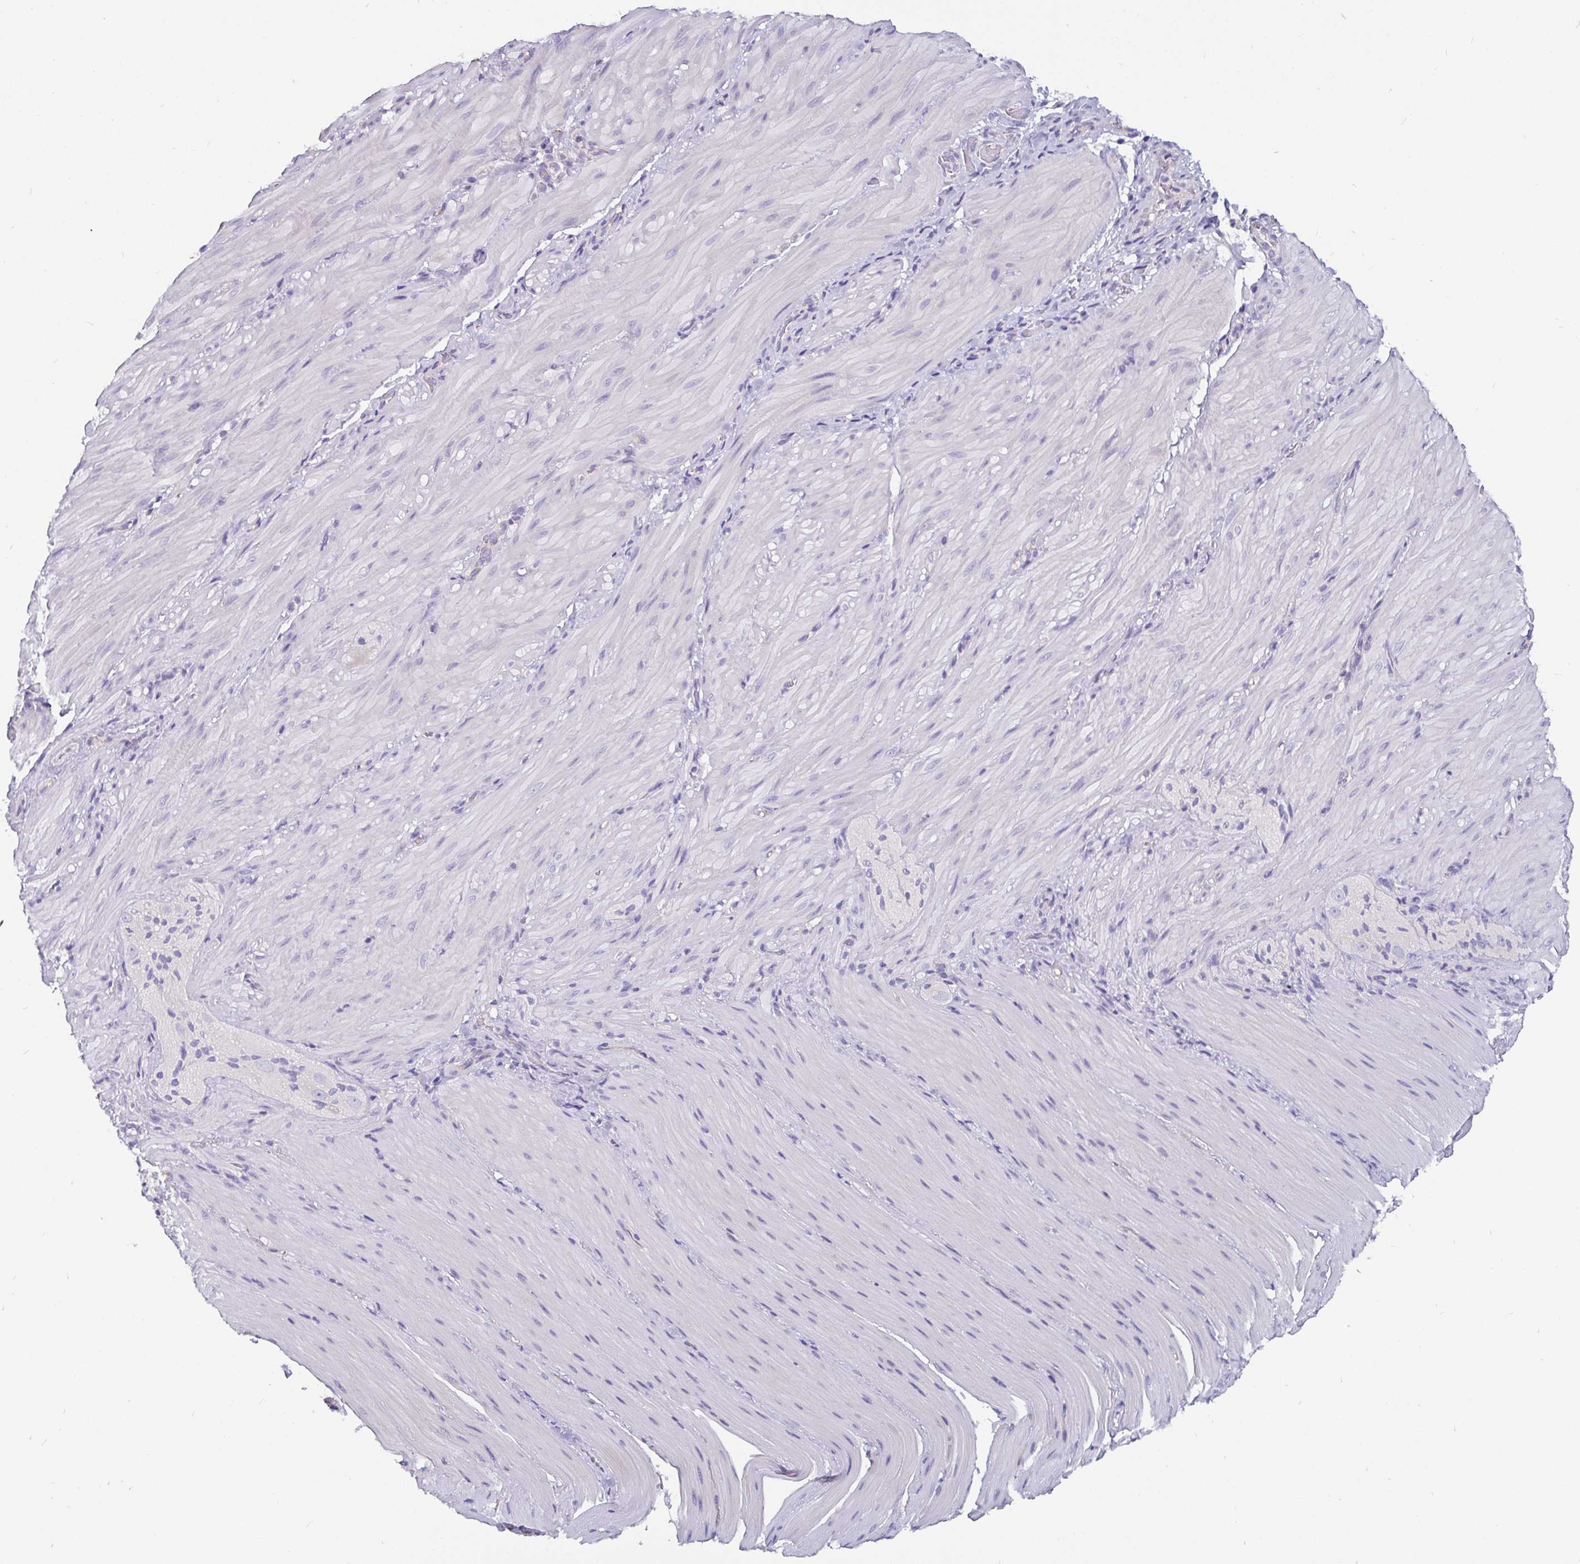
{"staining": {"intensity": "negative", "quantity": "none", "location": "none"}, "tissue": "smooth muscle", "cell_type": "Smooth muscle cells", "image_type": "normal", "snomed": [{"axis": "morphology", "description": "Normal tissue, NOS"}, {"axis": "topography", "description": "Smooth muscle"}, {"axis": "topography", "description": "Colon"}], "caption": "A high-resolution histopathology image shows immunohistochemistry (IHC) staining of normal smooth muscle, which reveals no significant expression in smooth muscle cells.", "gene": "ADAMTS6", "patient": {"sex": "male", "age": 73}}